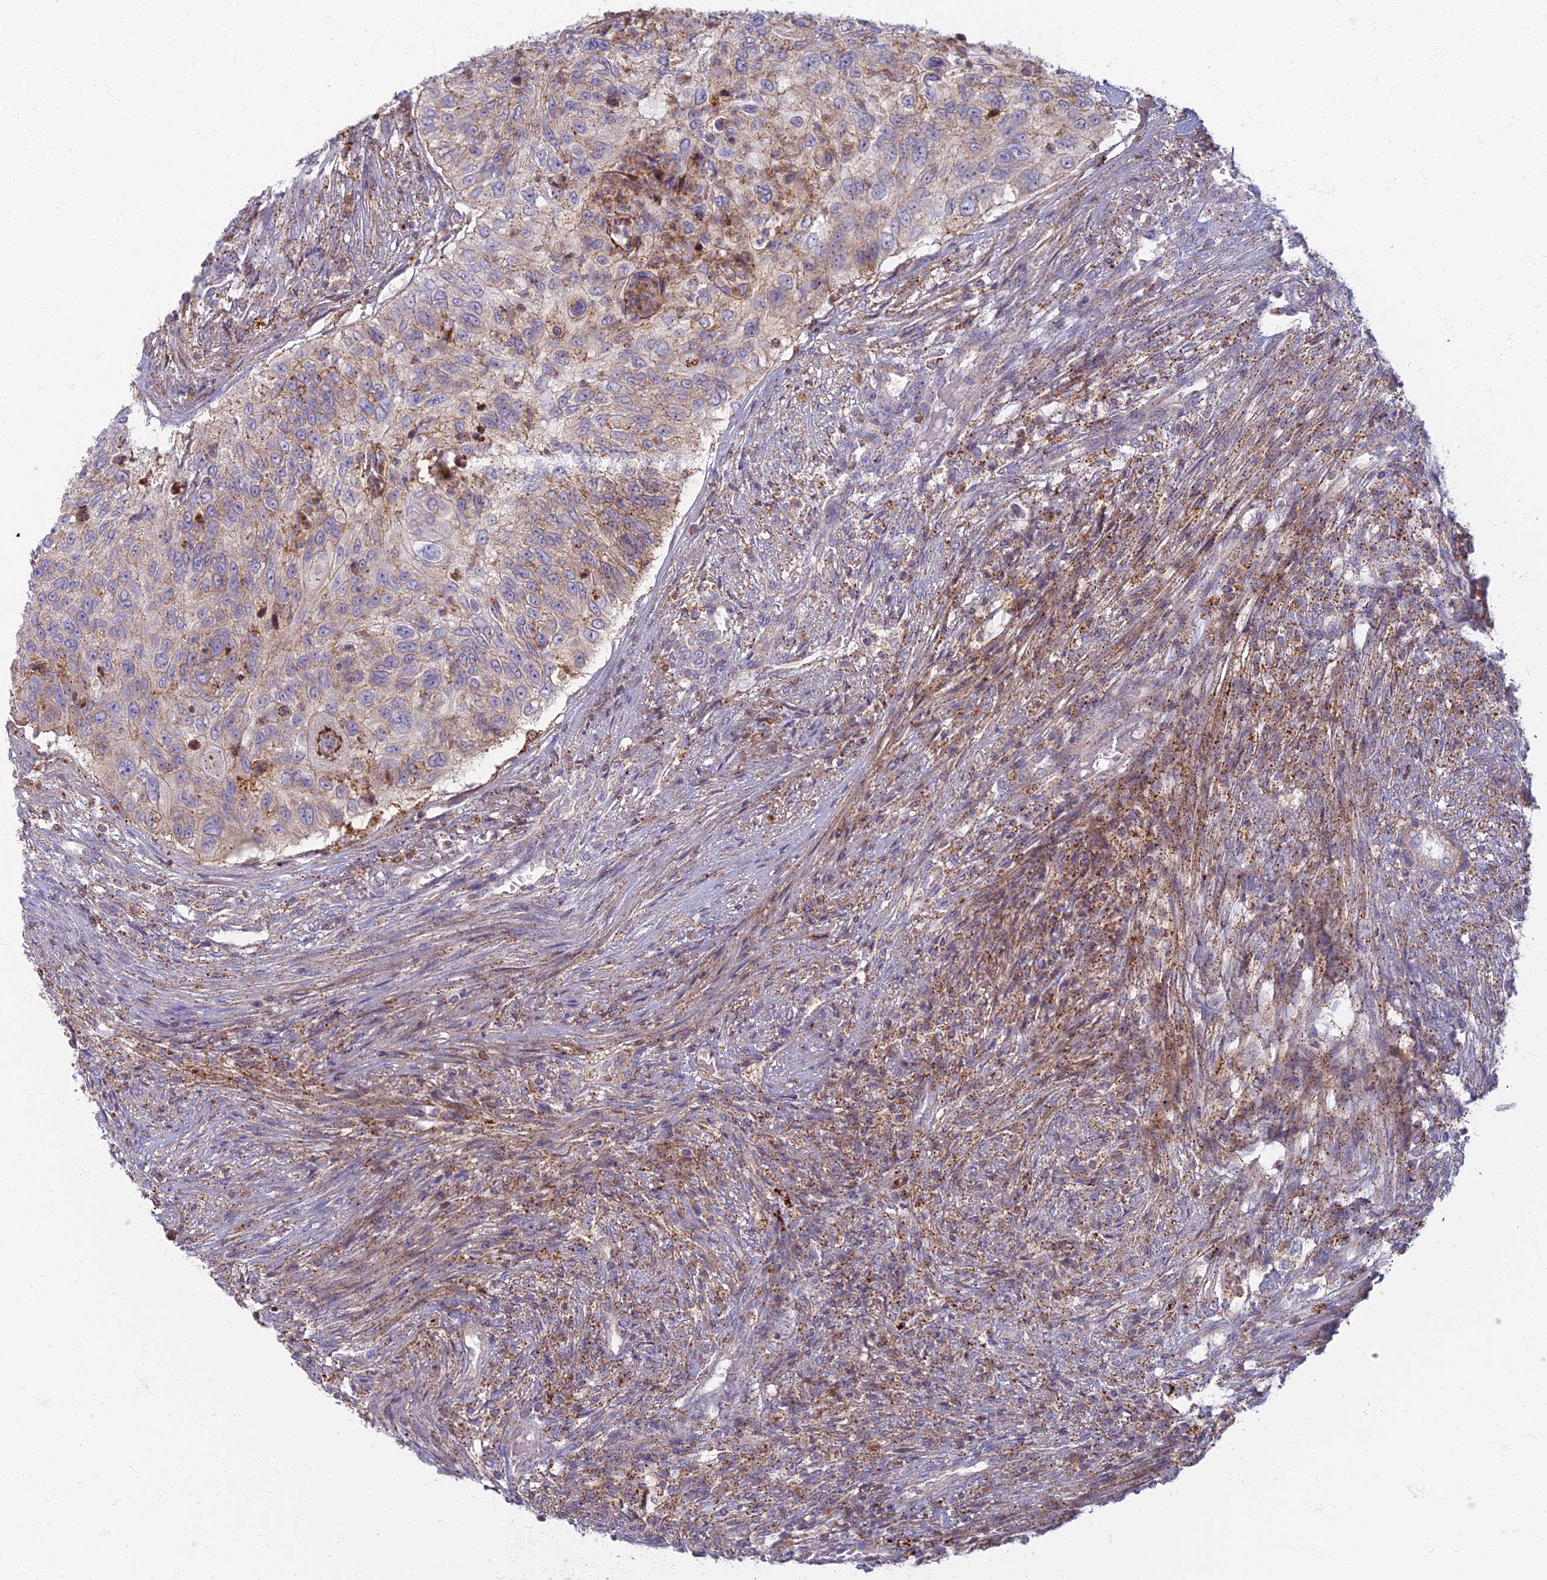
{"staining": {"intensity": "weak", "quantity": "25%-75%", "location": "cytoplasmic/membranous"}, "tissue": "urothelial cancer", "cell_type": "Tumor cells", "image_type": "cancer", "snomed": [{"axis": "morphology", "description": "Urothelial carcinoma, High grade"}, {"axis": "topography", "description": "Urinary bladder"}], "caption": "IHC image of urothelial carcinoma (high-grade) stained for a protein (brown), which reveals low levels of weak cytoplasmic/membranous expression in about 25%-75% of tumor cells.", "gene": "CHMP4B", "patient": {"sex": "female", "age": 60}}